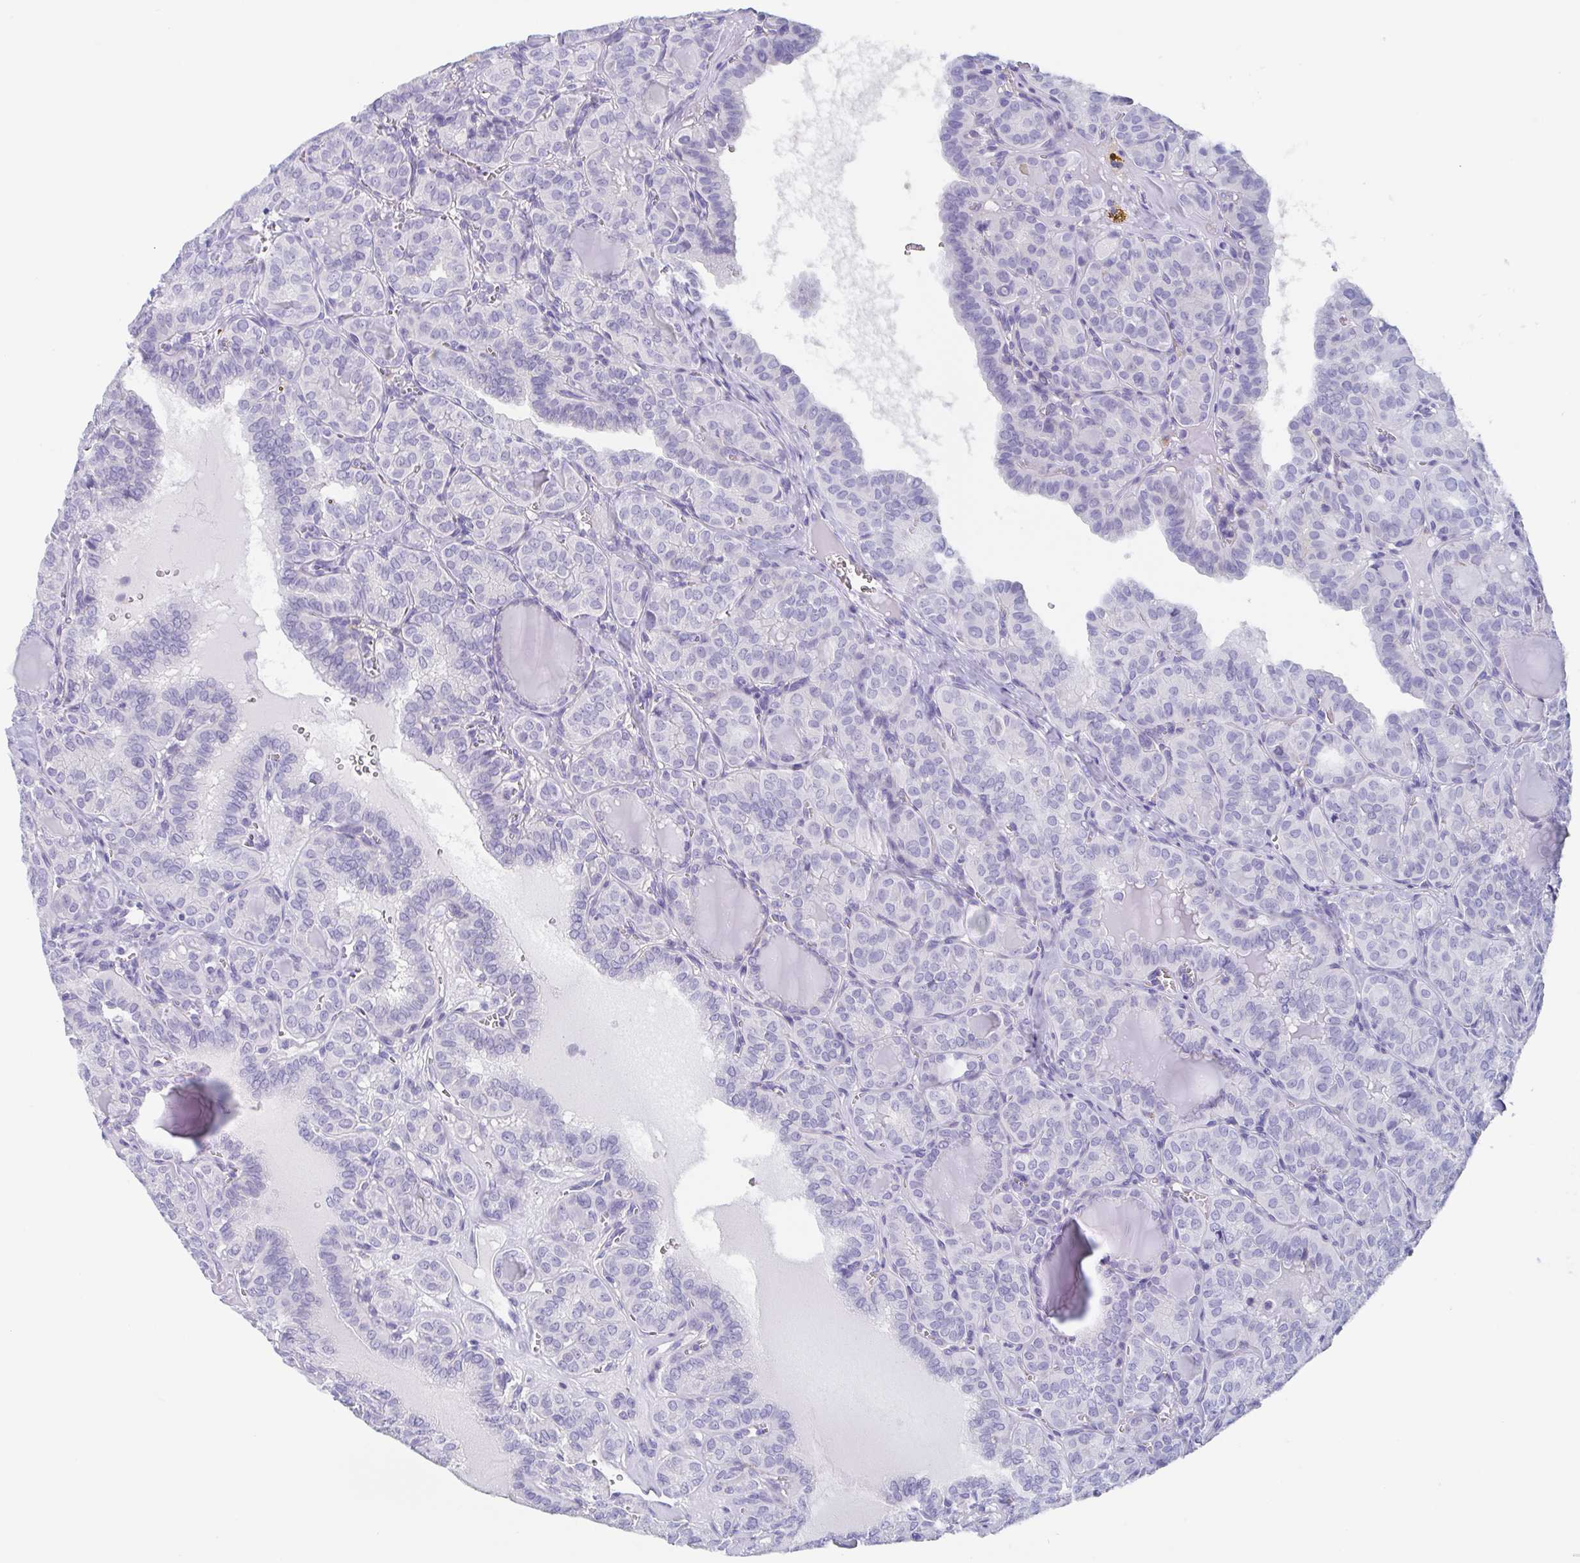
{"staining": {"intensity": "negative", "quantity": "none", "location": "none"}, "tissue": "thyroid cancer", "cell_type": "Tumor cells", "image_type": "cancer", "snomed": [{"axis": "morphology", "description": "Papillary adenocarcinoma, NOS"}, {"axis": "topography", "description": "Thyroid gland"}], "caption": "Thyroid cancer was stained to show a protein in brown. There is no significant positivity in tumor cells. Nuclei are stained in blue.", "gene": "TAGLN3", "patient": {"sex": "female", "age": 41}}